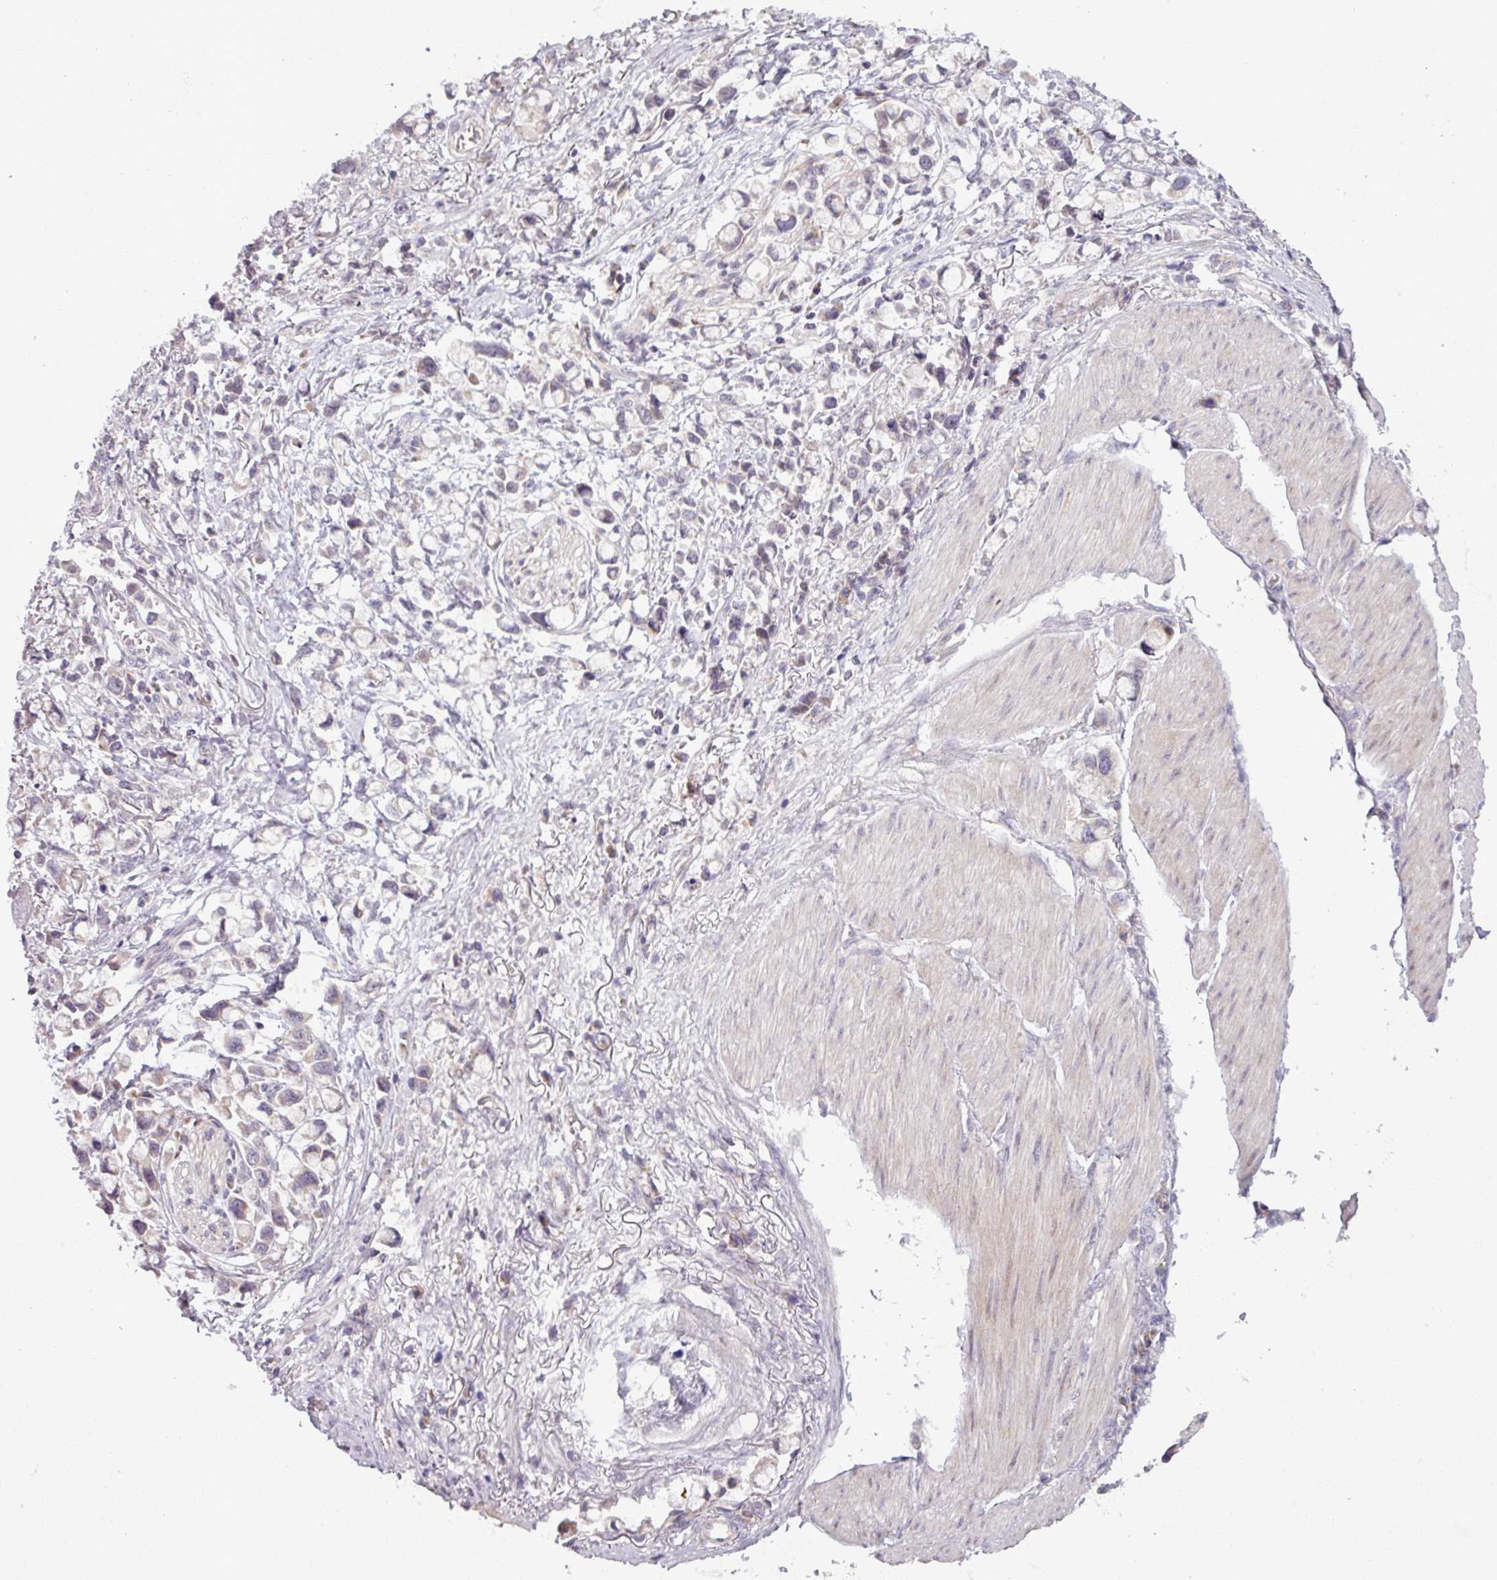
{"staining": {"intensity": "negative", "quantity": "none", "location": "none"}, "tissue": "stomach cancer", "cell_type": "Tumor cells", "image_type": "cancer", "snomed": [{"axis": "morphology", "description": "Adenocarcinoma, NOS"}, {"axis": "topography", "description": "Stomach"}], "caption": "Protein analysis of stomach cancer (adenocarcinoma) exhibits no significant positivity in tumor cells.", "gene": "OGFOD3", "patient": {"sex": "female", "age": 81}}